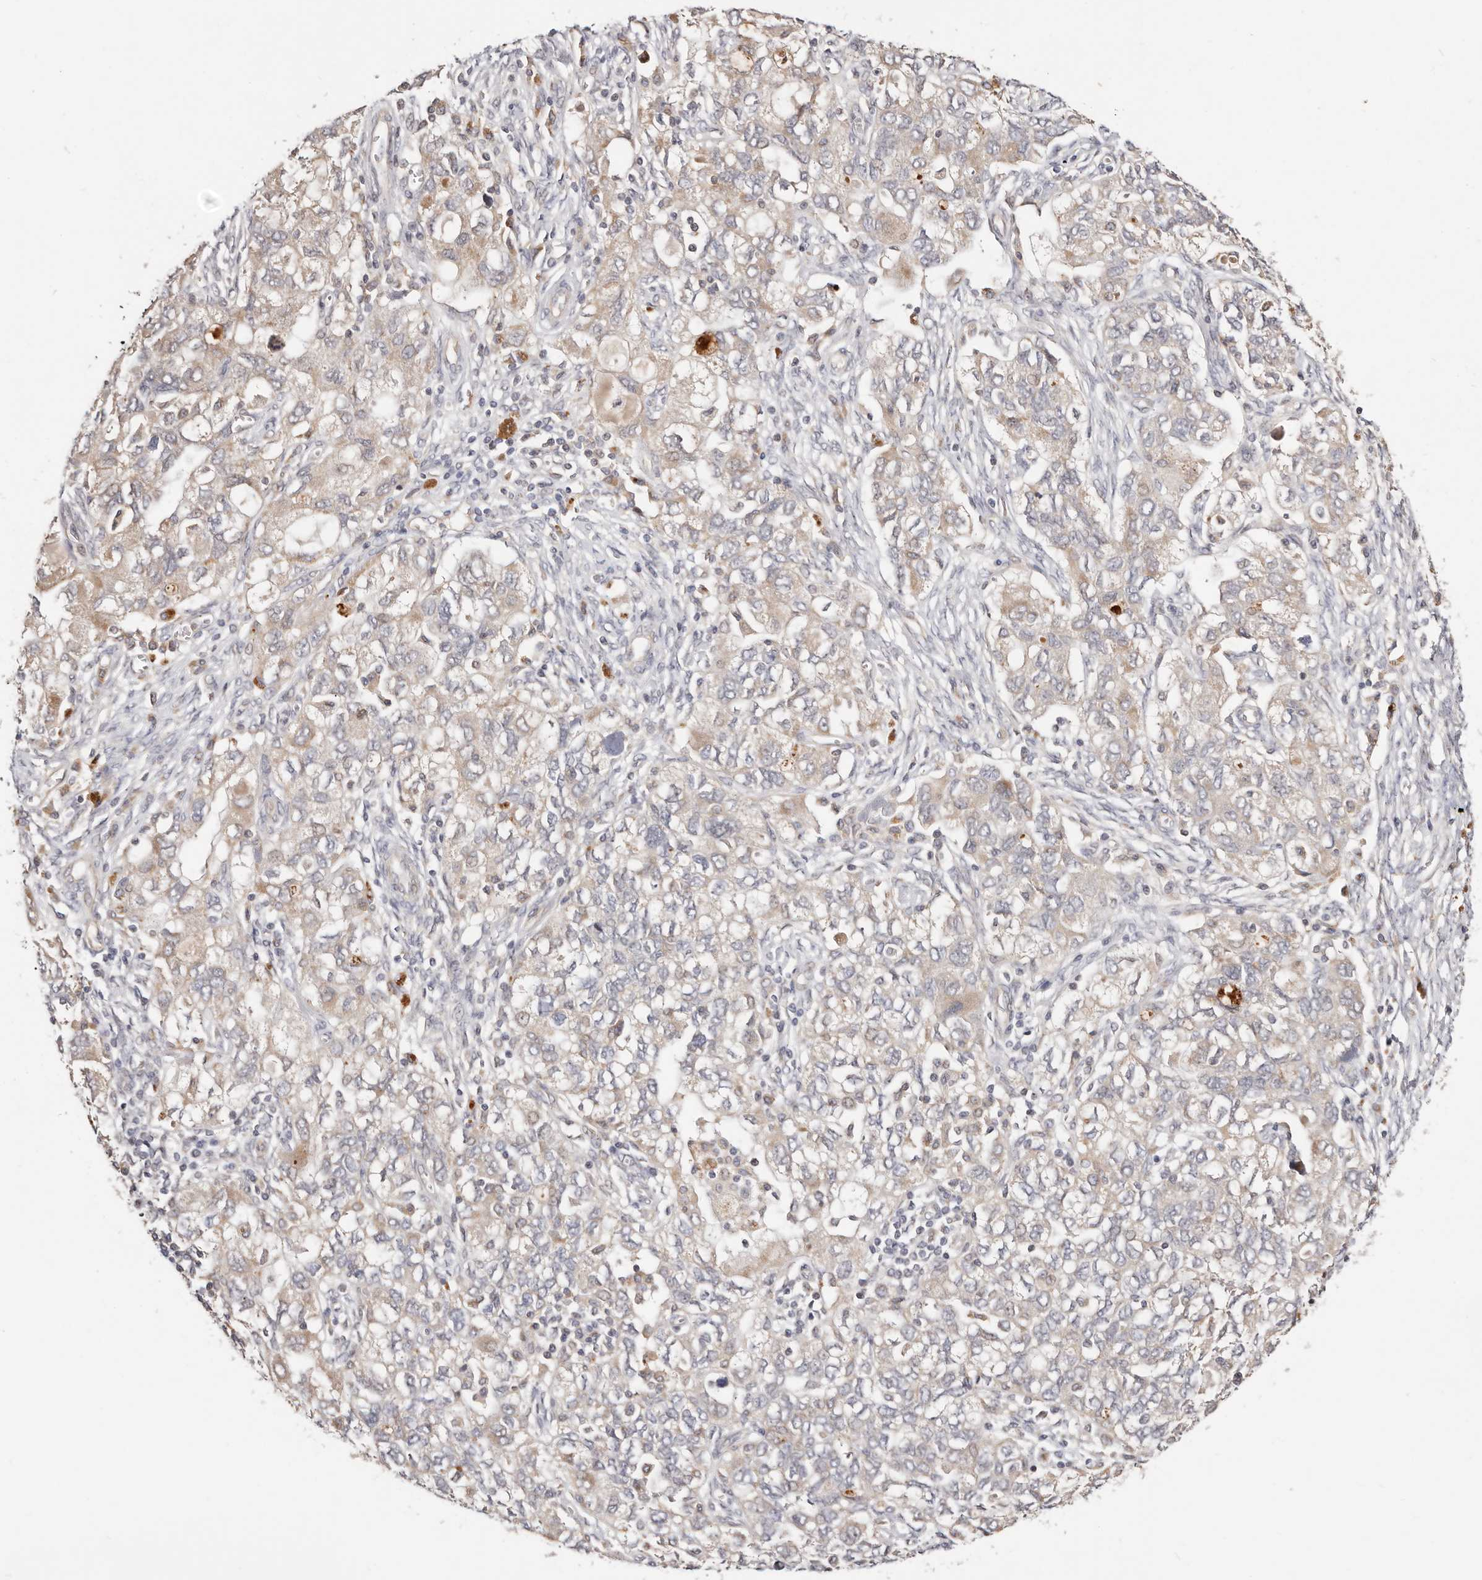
{"staining": {"intensity": "weak", "quantity": "<25%", "location": "cytoplasmic/membranous"}, "tissue": "ovarian cancer", "cell_type": "Tumor cells", "image_type": "cancer", "snomed": [{"axis": "morphology", "description": "Carcinoma, NOS"}, {"axis": "morphology", "description": "Cystadenocarcinoma, serous, NOS"}, {"axis": "topography", "description": "Ovary"}], "caption": "The IHC histopathology image has no significant expression in tumor cells of ovarian cancer tissue.", "gene": "USP33", "patient": {"sex": "female", "age": 69}}